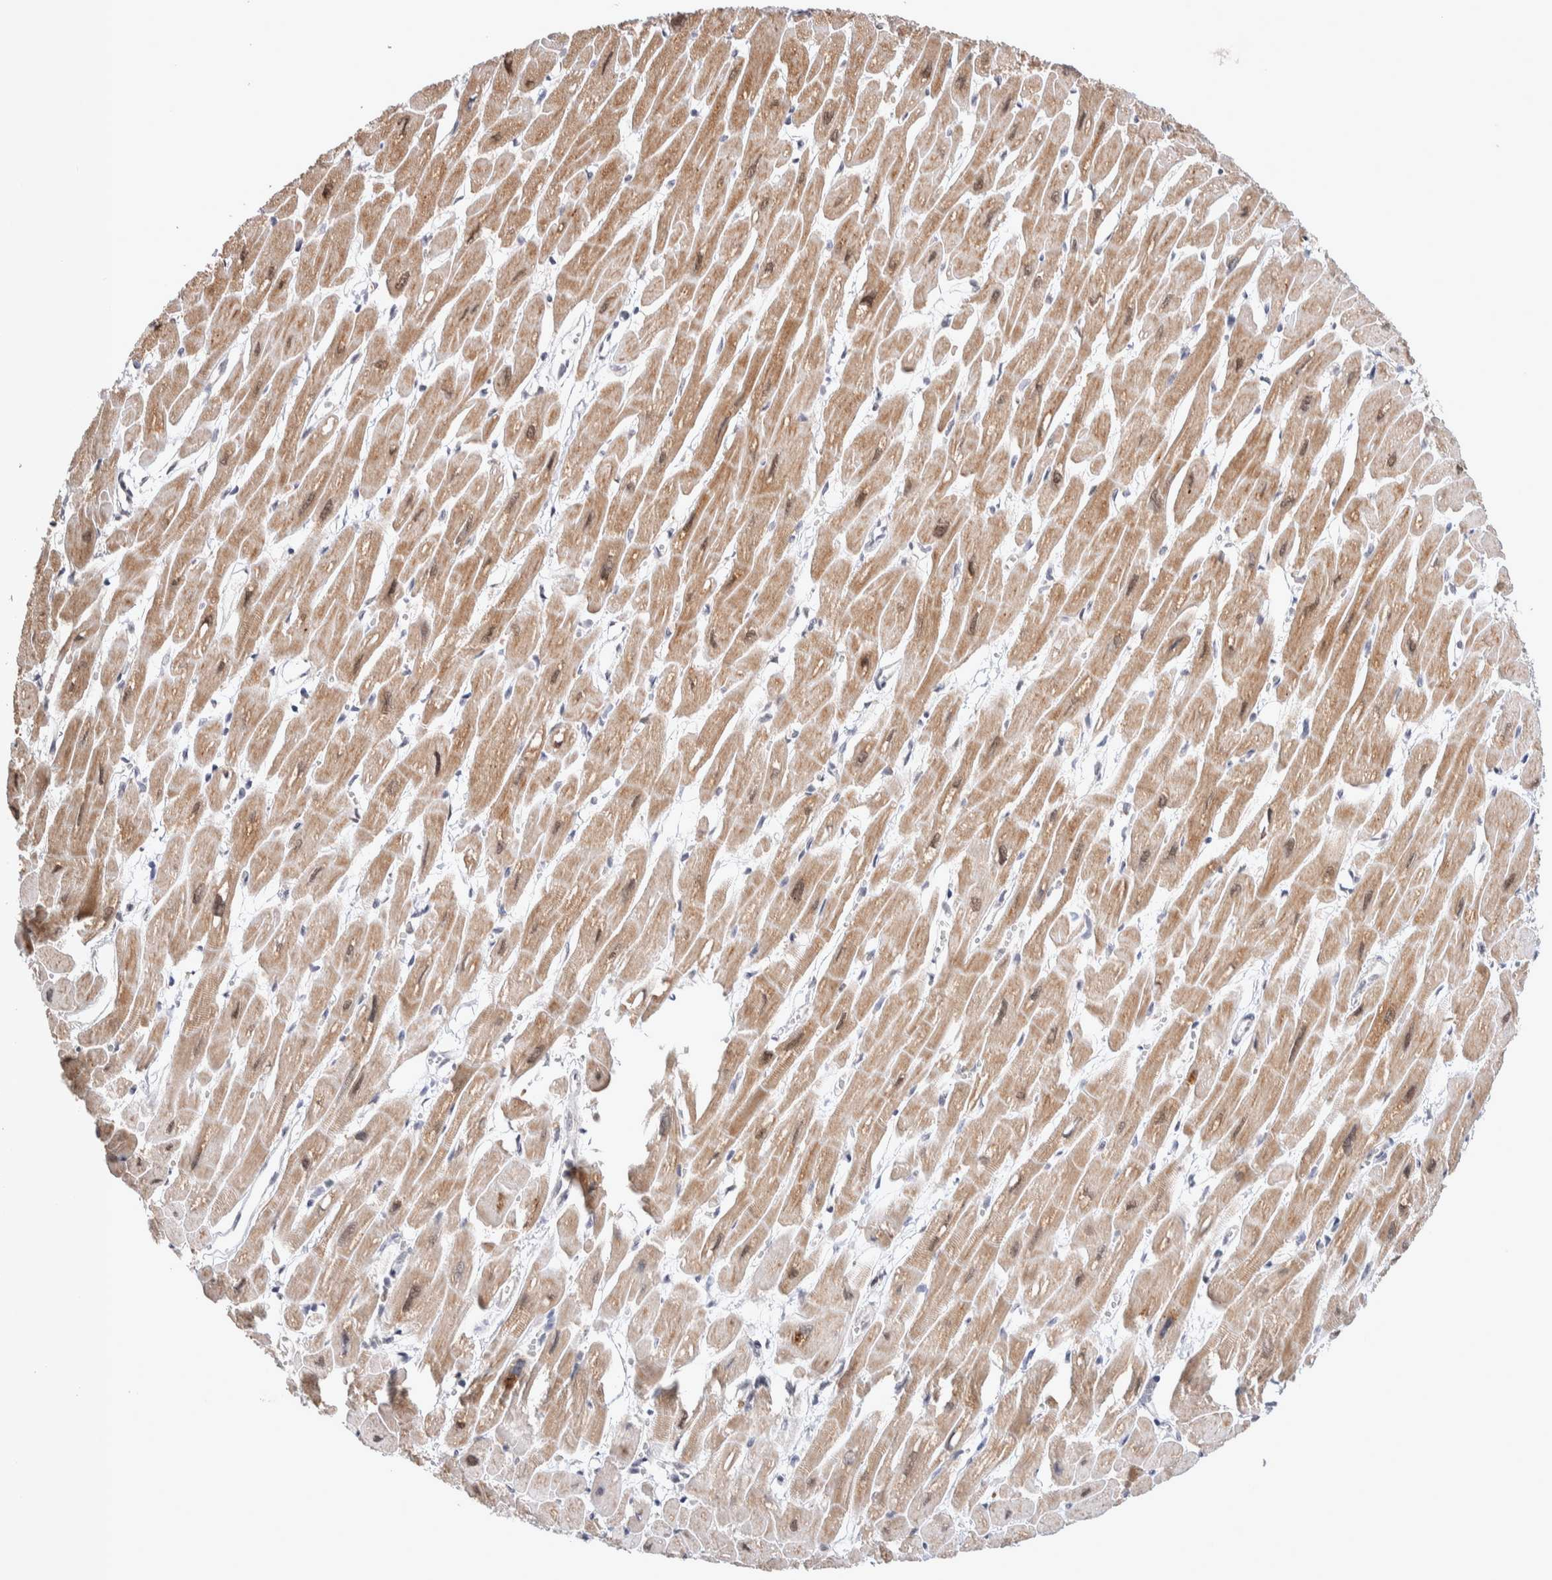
{"staining": {"intensity": "moderate", "quantity": ">75%", "location": "cytoplasmic/membranous,nuclear"}, "tissue": "heart muscle", "cell_type": "Cardiomyocytes", "image_type": "normal", "snomed": [{"axis": "morphology", "description": "Normal tissue, NOS"}, {"axis": "topography", "description": "Heart"}], "caption": "A micrograph of human heart muscle stained for a protein demonstrates moderate cytoplasmic/membranous,nuclear brown staining in cardiomyocytes.", "gene": "CRAT", "patient": {"sex": "female", "age": 54}}